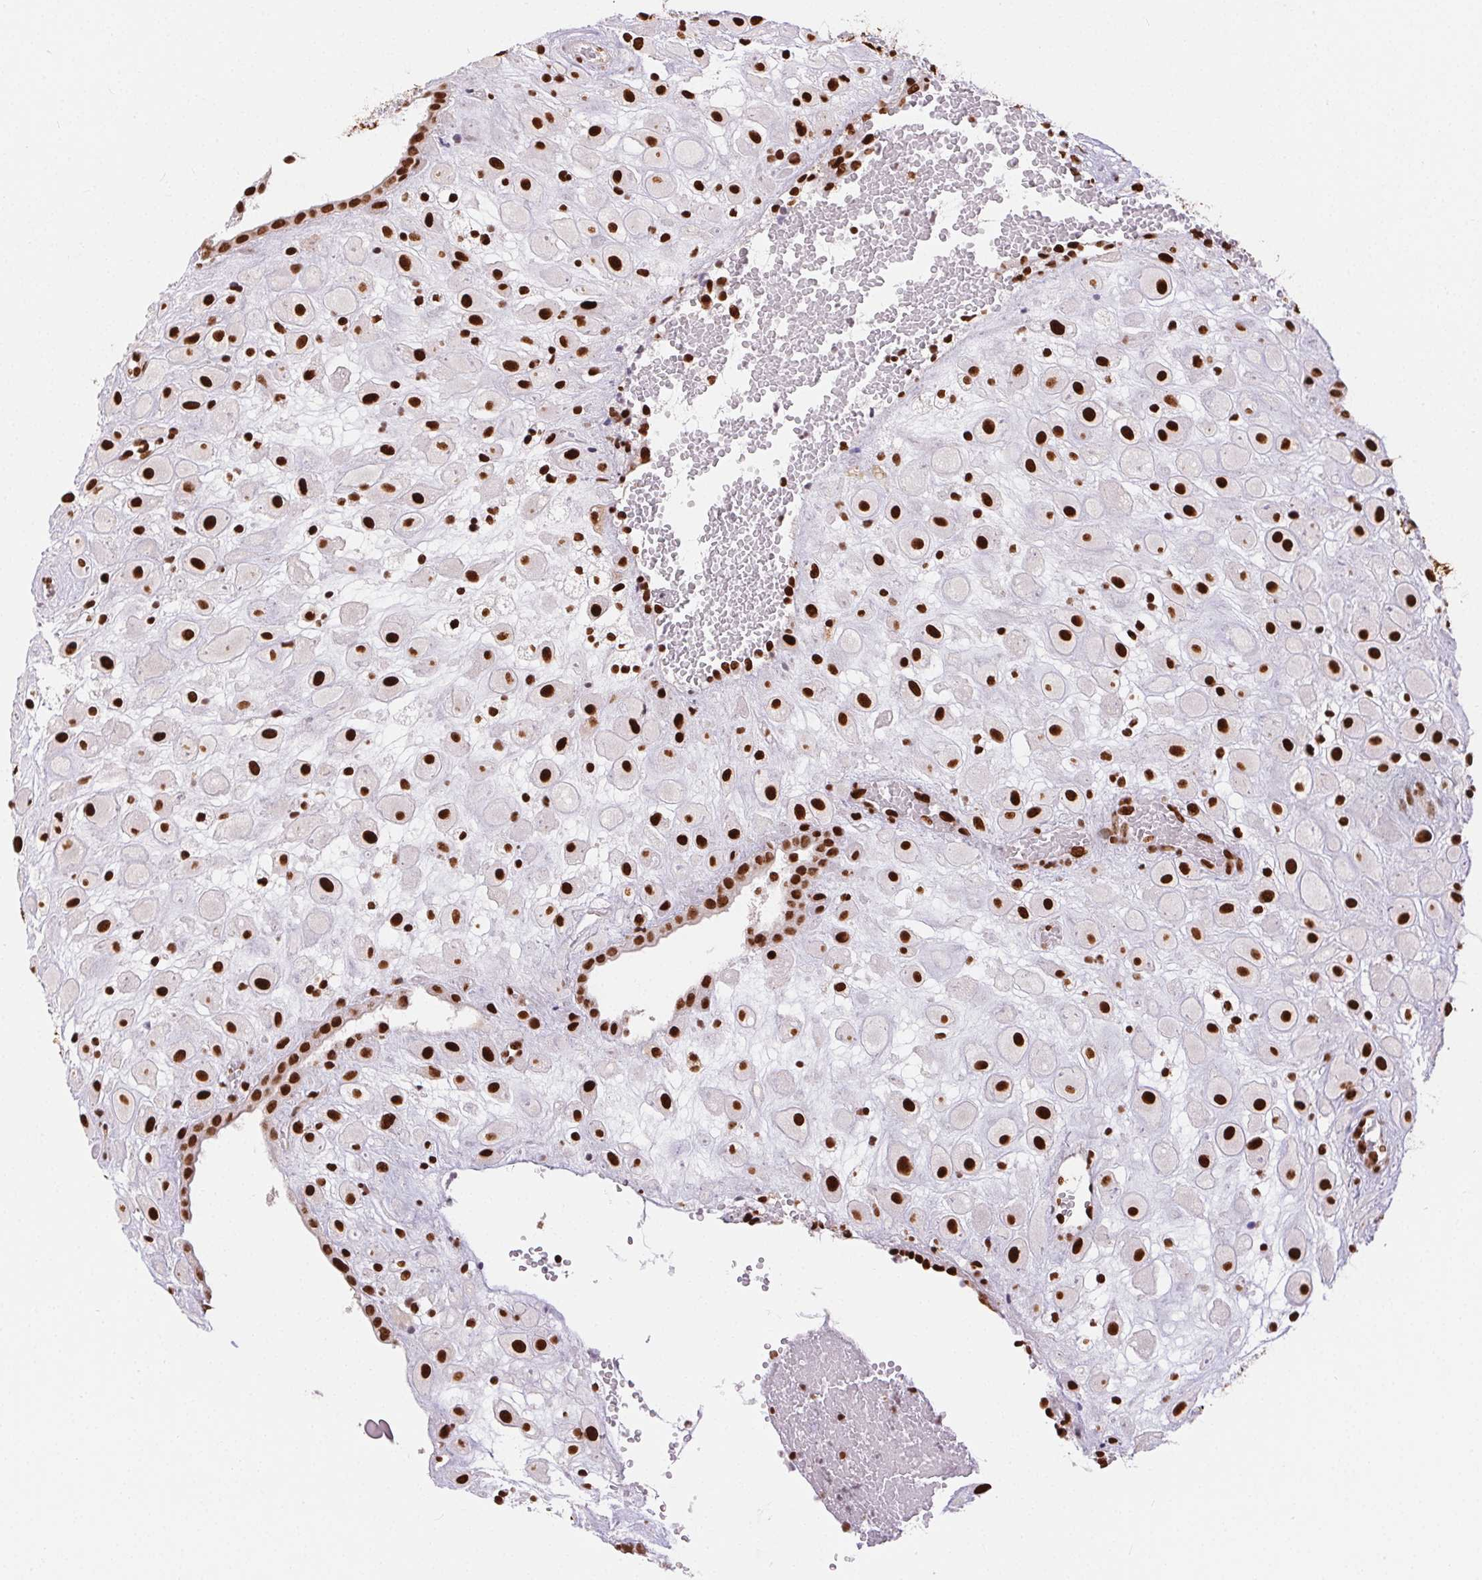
{"staining": {"intensity": "strong", "quantity": ">75%", "location": "nuclear"}, "tissue": "placenta", "cell_type": "Decidual cells", "image_type": "normal", "snomed": [{"axis": "morphology", "description": "Normal tissue, NOS"}, {"axis": "topography", "description": "Placenta"}], "caption": "A high-resolution photomicrograph shows immunohistochemistry (IHC) staining of normal placenta, which exhibits strong nuclear staining in approximately >75% of decidual cells. (DAB IHC, brown staining for protein, blue staining for nuclei).", "gene": "ZNF80", "patient": {"sex": "female", "age": 24}}